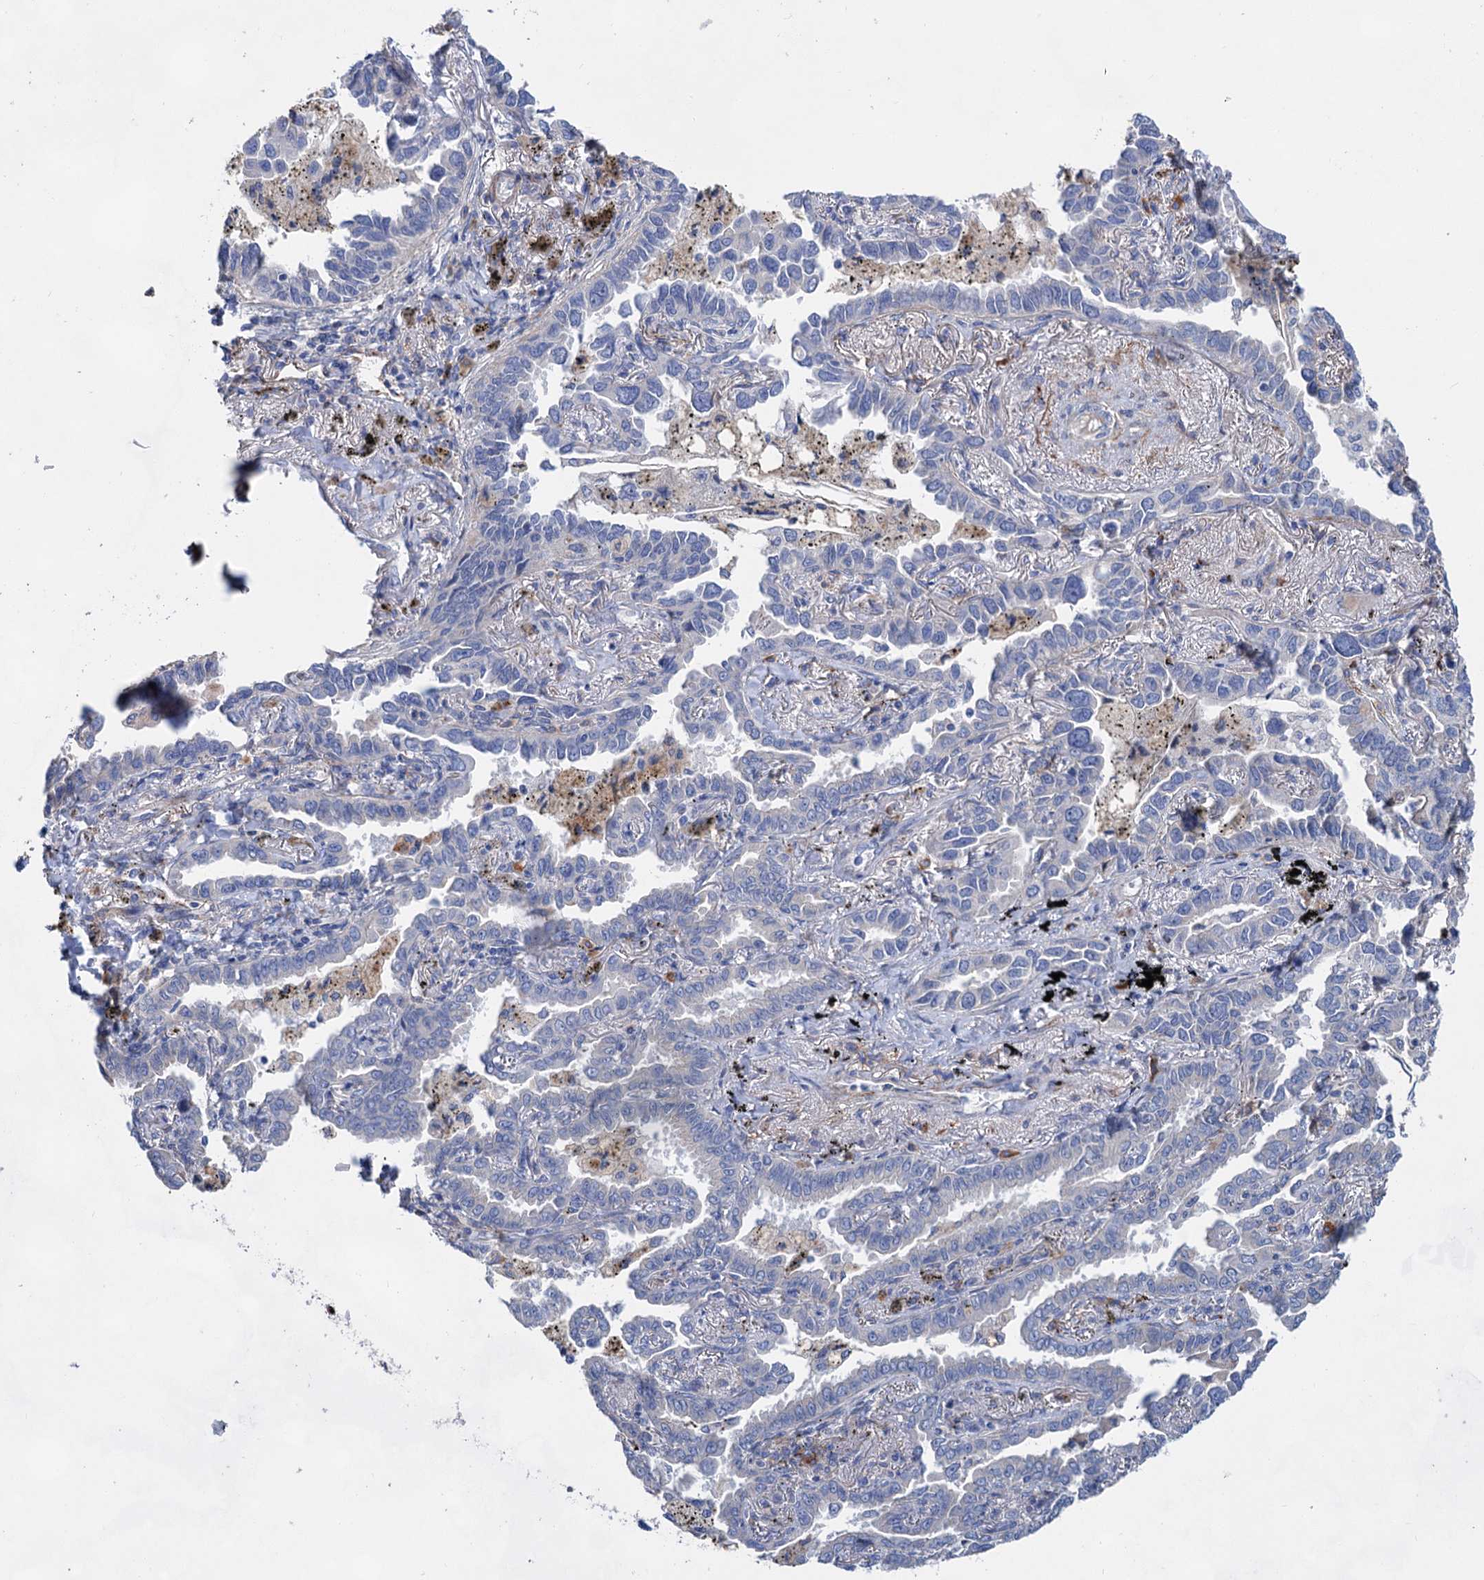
{"staining": {"intensity": "negative", "quantity": "none", "location": "none"}, "tissue": "lung cancer", "cell_type": "Tumor cells", "image_type": "cancer", "snomed": [{"axis": "morphology", "description": "Adenocarcinoma, NOS"}, {"axis": "topography", "description": "Lung"}], "caption": "DAB (3,3'-diaminobenzidine) immunohistochemical staining of human lung adenocarcinoma reveals no significant expression in tumor cells.", "gene": "GPR155", "patient": {"sex": "male", "age": 67}}